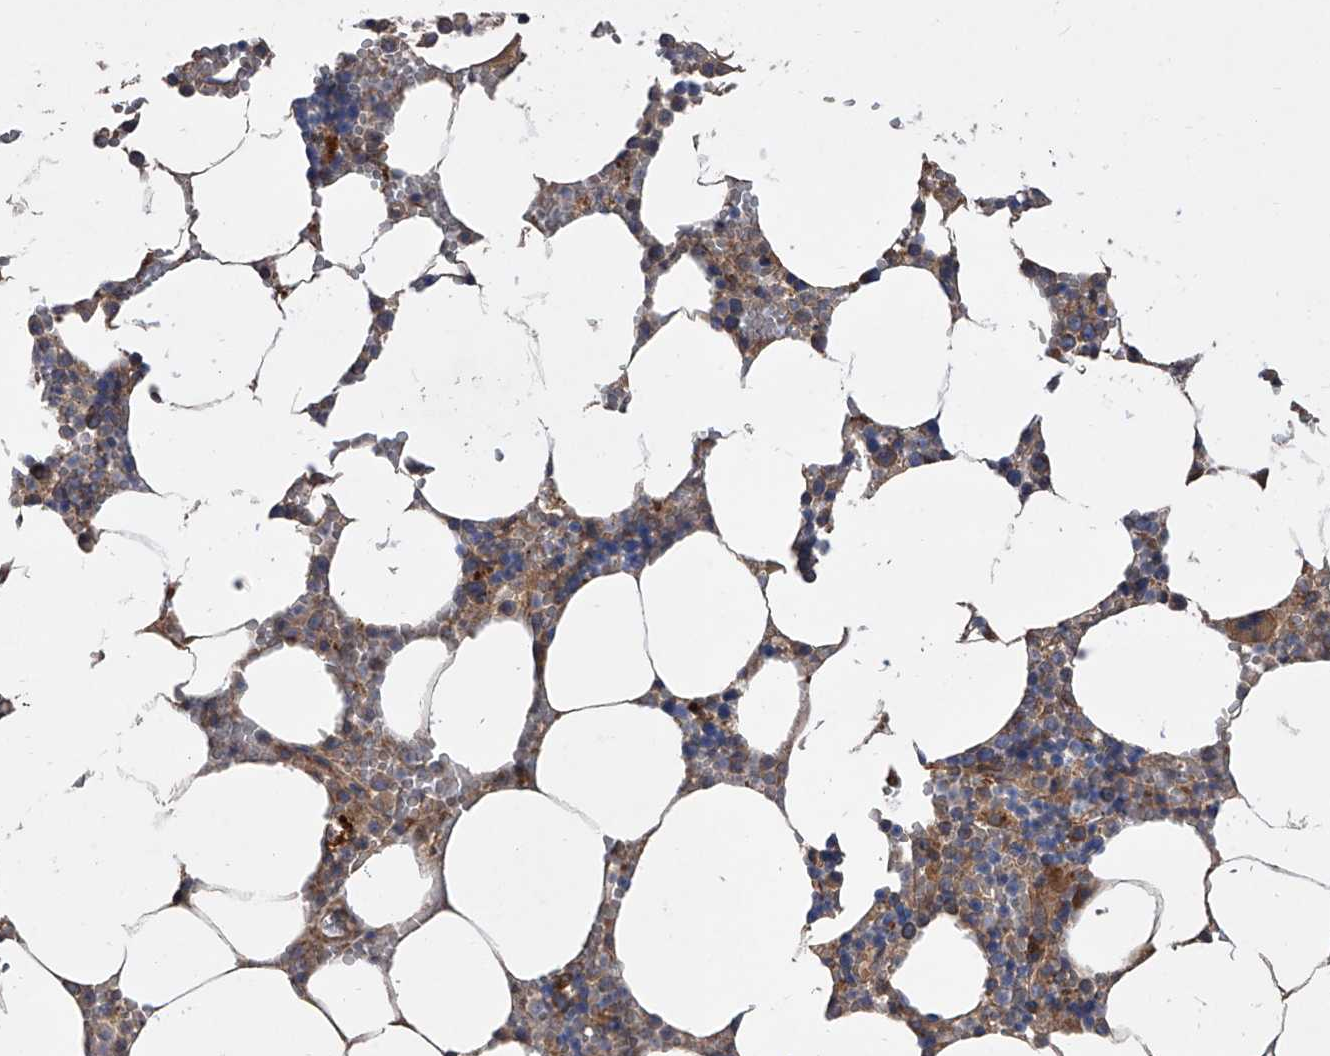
{"staining": {"intensity": "moderate", "quantity": "<25%", "location": "cytoplasmic/membranous"}, "tissue": "bone marrow", "cell_type": "Hematopoietic cells", "image_type": "normal", "snomed": [{"axis": "morphology", "description": "Normal tissue, NOS"}, {"axis": "topography", "description": "Bone marrow"}], "caption": "This image displays IHC staining of normal human bone marrow, with low moderate cytoplasmic/membranous expression in approximately <25% of hematopoietic cells.", "gene": "USP47", "patient": {"sex": "male", "age": 70}}